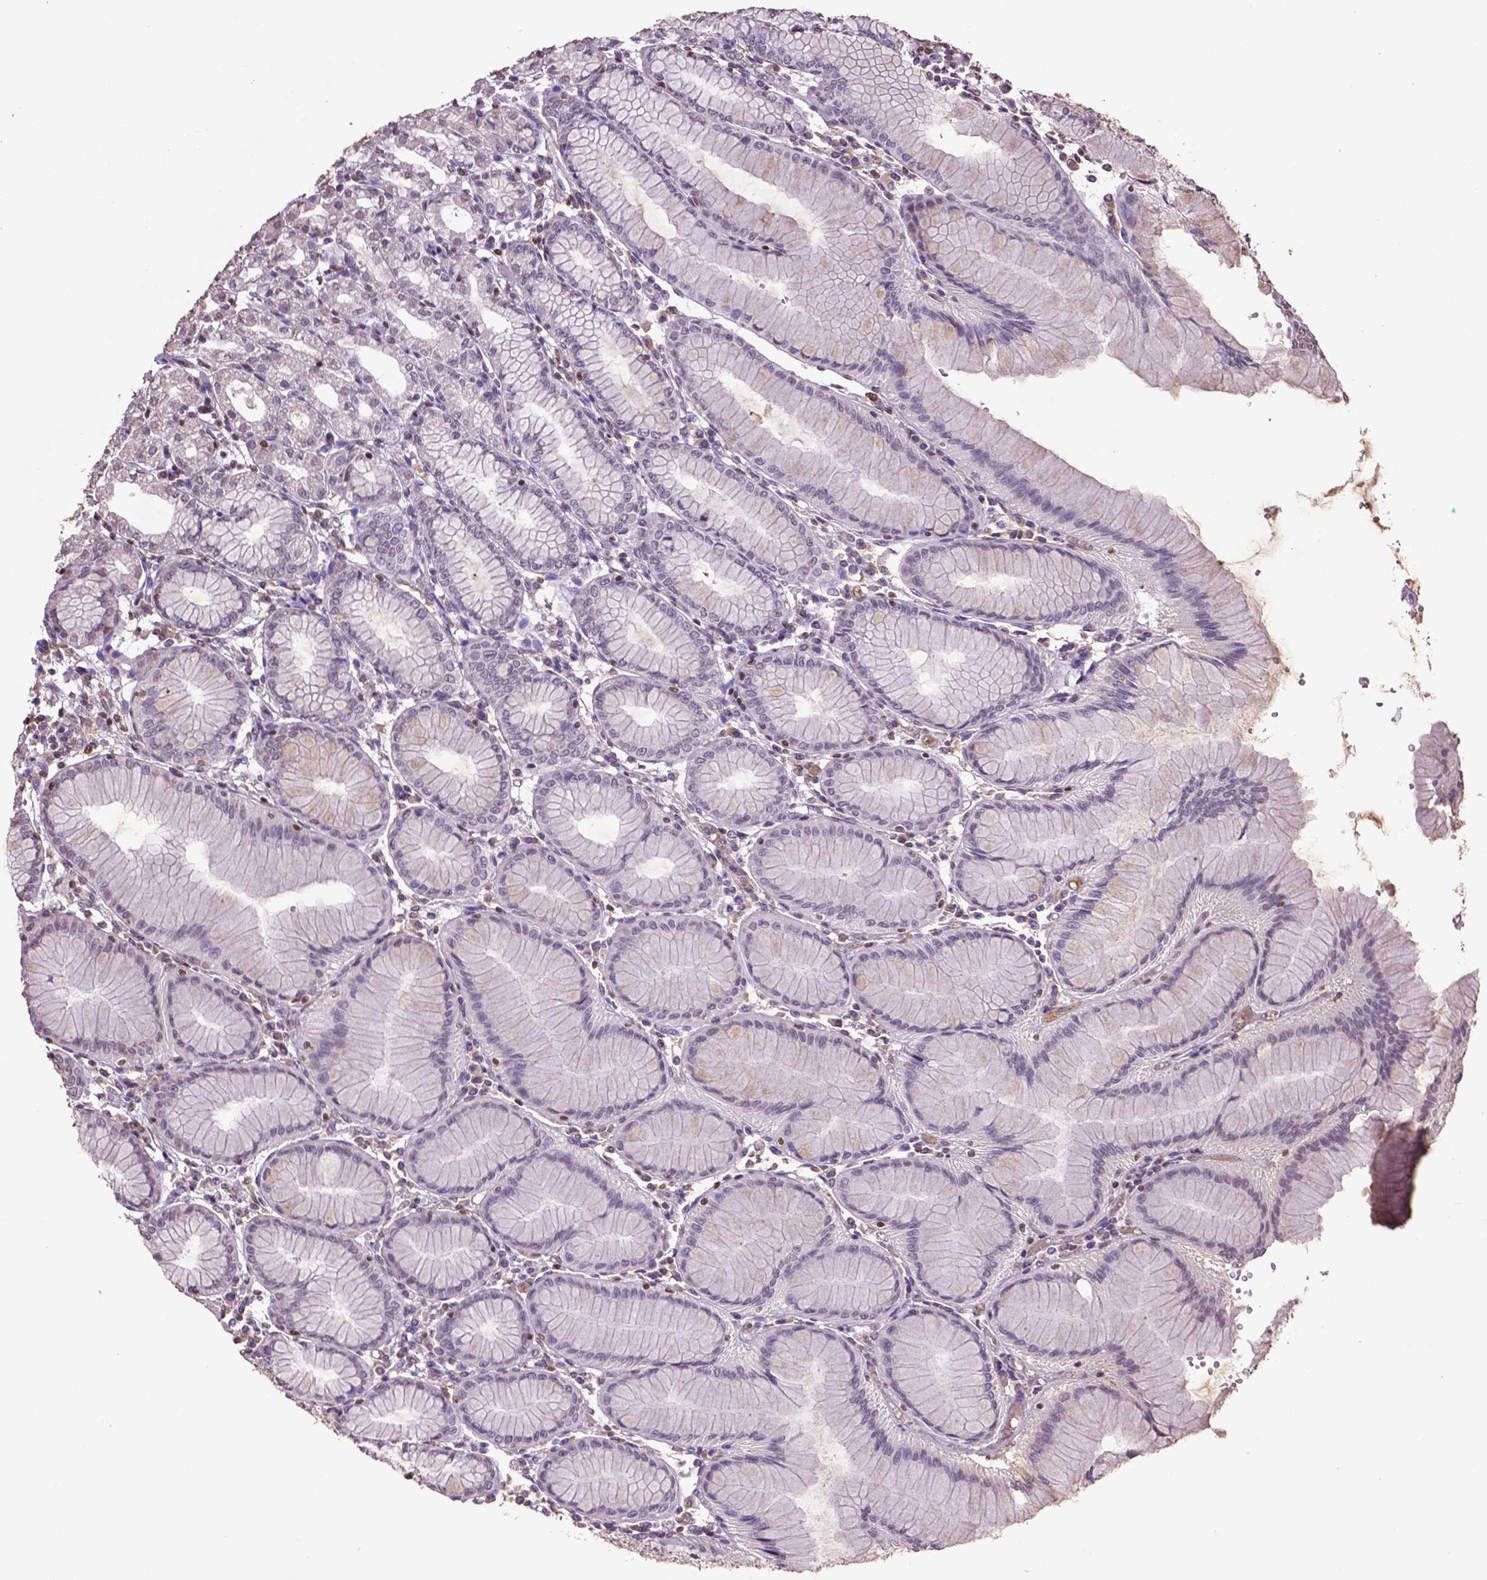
{"staining": {"intensity": "weak", "quantity": "<25%", "location": "cytoplasmic/membranous"}, "tissue": "stomach", "cell_type": "Glandular cells", "image_type": "normal", "snomed": [{"axis": "morphology", "description": "Normal tissue, NOS"}, {"axis": "topography", "description": "Skeletal muscle"}, {"axis": "topography", "description": "Stomach"}], "caption": "DAB immunohistochemical staining of unremarkable stomach reveals no significant staining in glandular cells. The staining was performed using DAB to visualize the protein expression in brown, while the nuclei were stained in blue with hematoxylin (Magnification: 20x).", "gene": "RUNX3", "patient": {"sex": "female", "age": 57}}